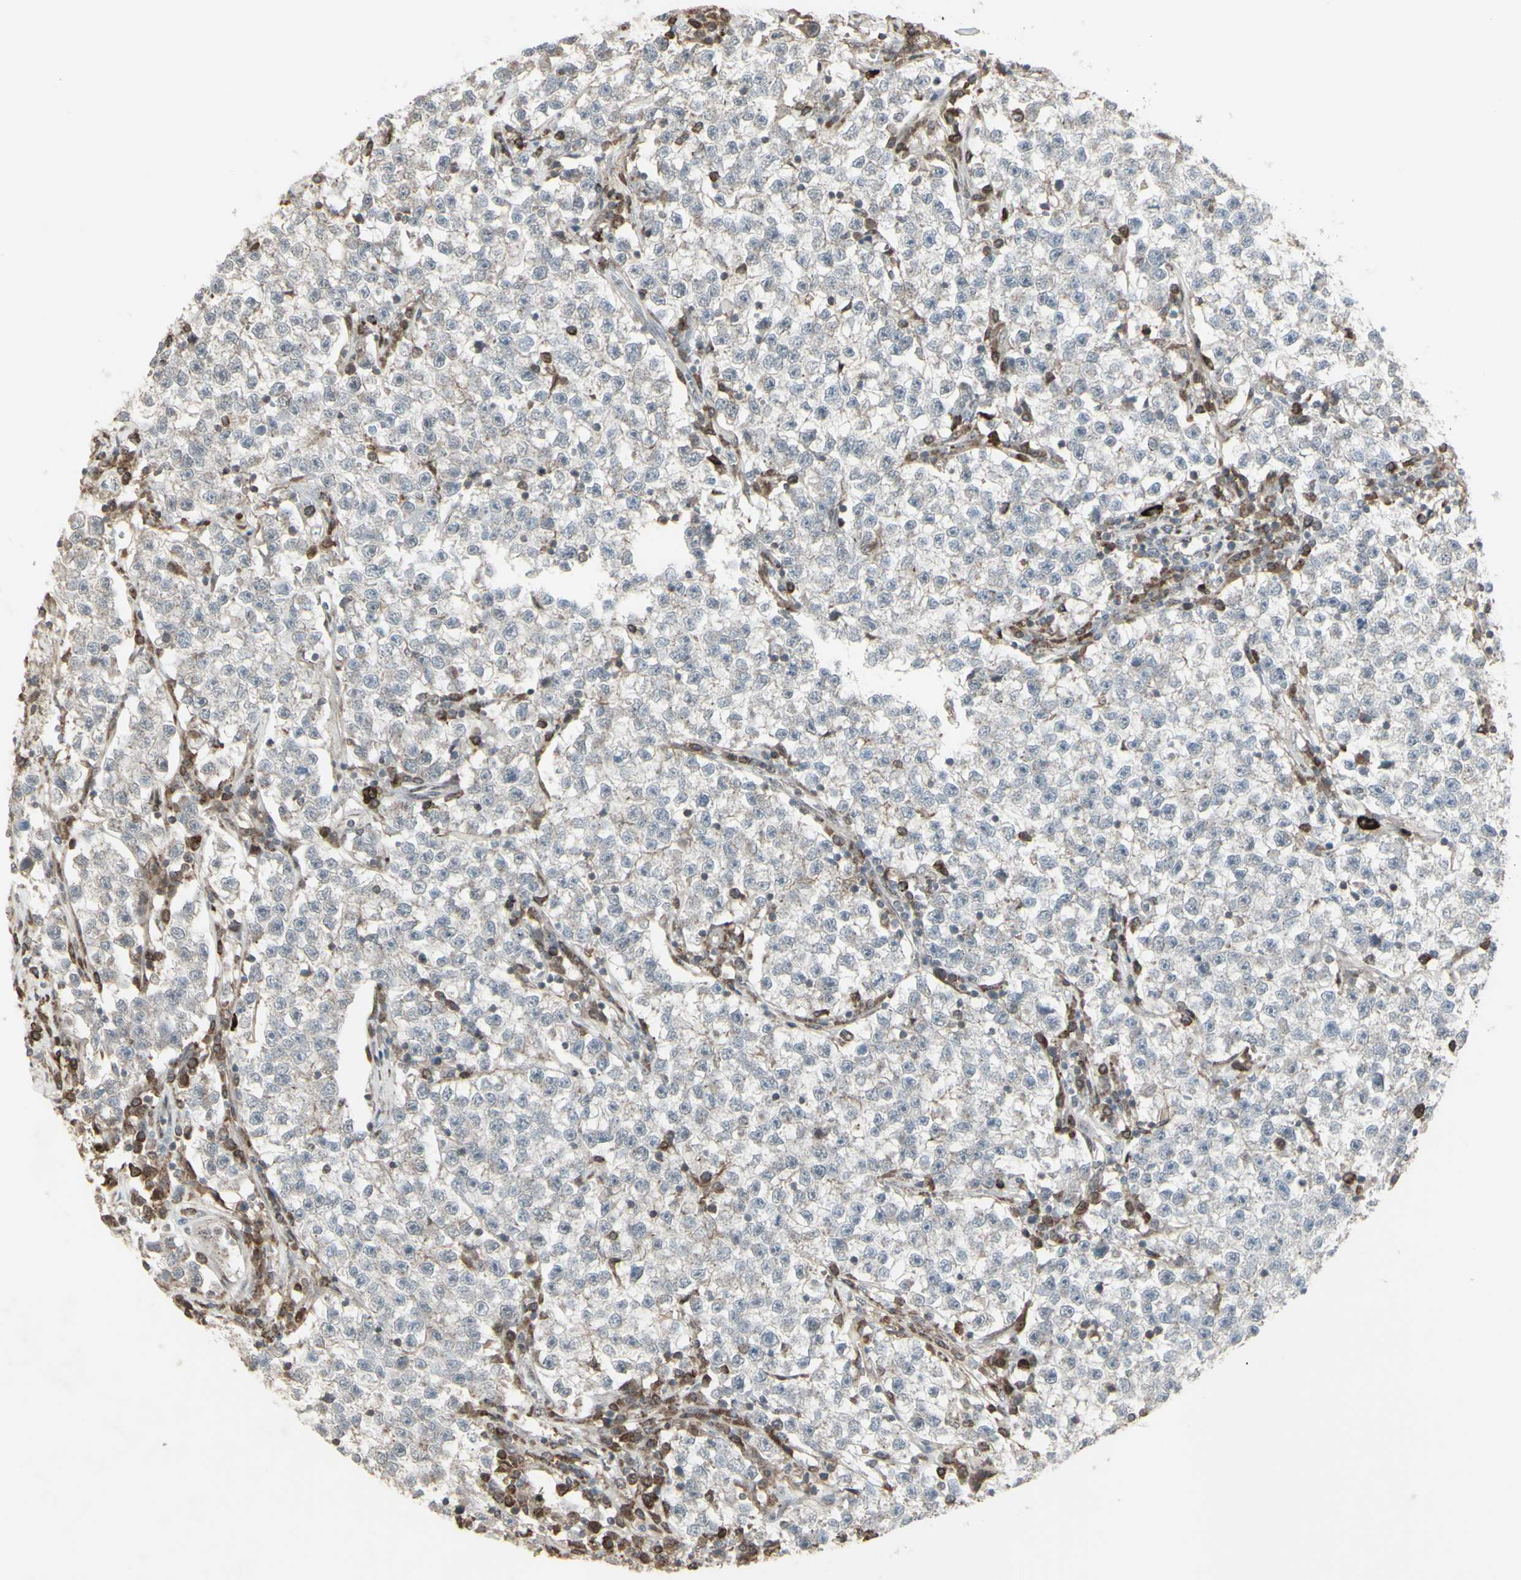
{"staining": {"intensity": "negative", "quantity": "none", "location": "none"}, "tissue": "testis cancer", "cell_type": "Tumor cells", "image_type": "cancer", "snomed": [{"axis": "morphology", "description": "Seminoma, NOS"}, {"axis": "topography", "description": "Testis"}], "caption": "High magnification brightfield microscopy of testis seminoma stained with DAB (3,3'-diaminobenzidine) (brown) and counterstained with hematoxylin (blue): tumor cells show no significant positivity.", "gene": "CD33", "patient": {"sex": "male", "age": 22}}